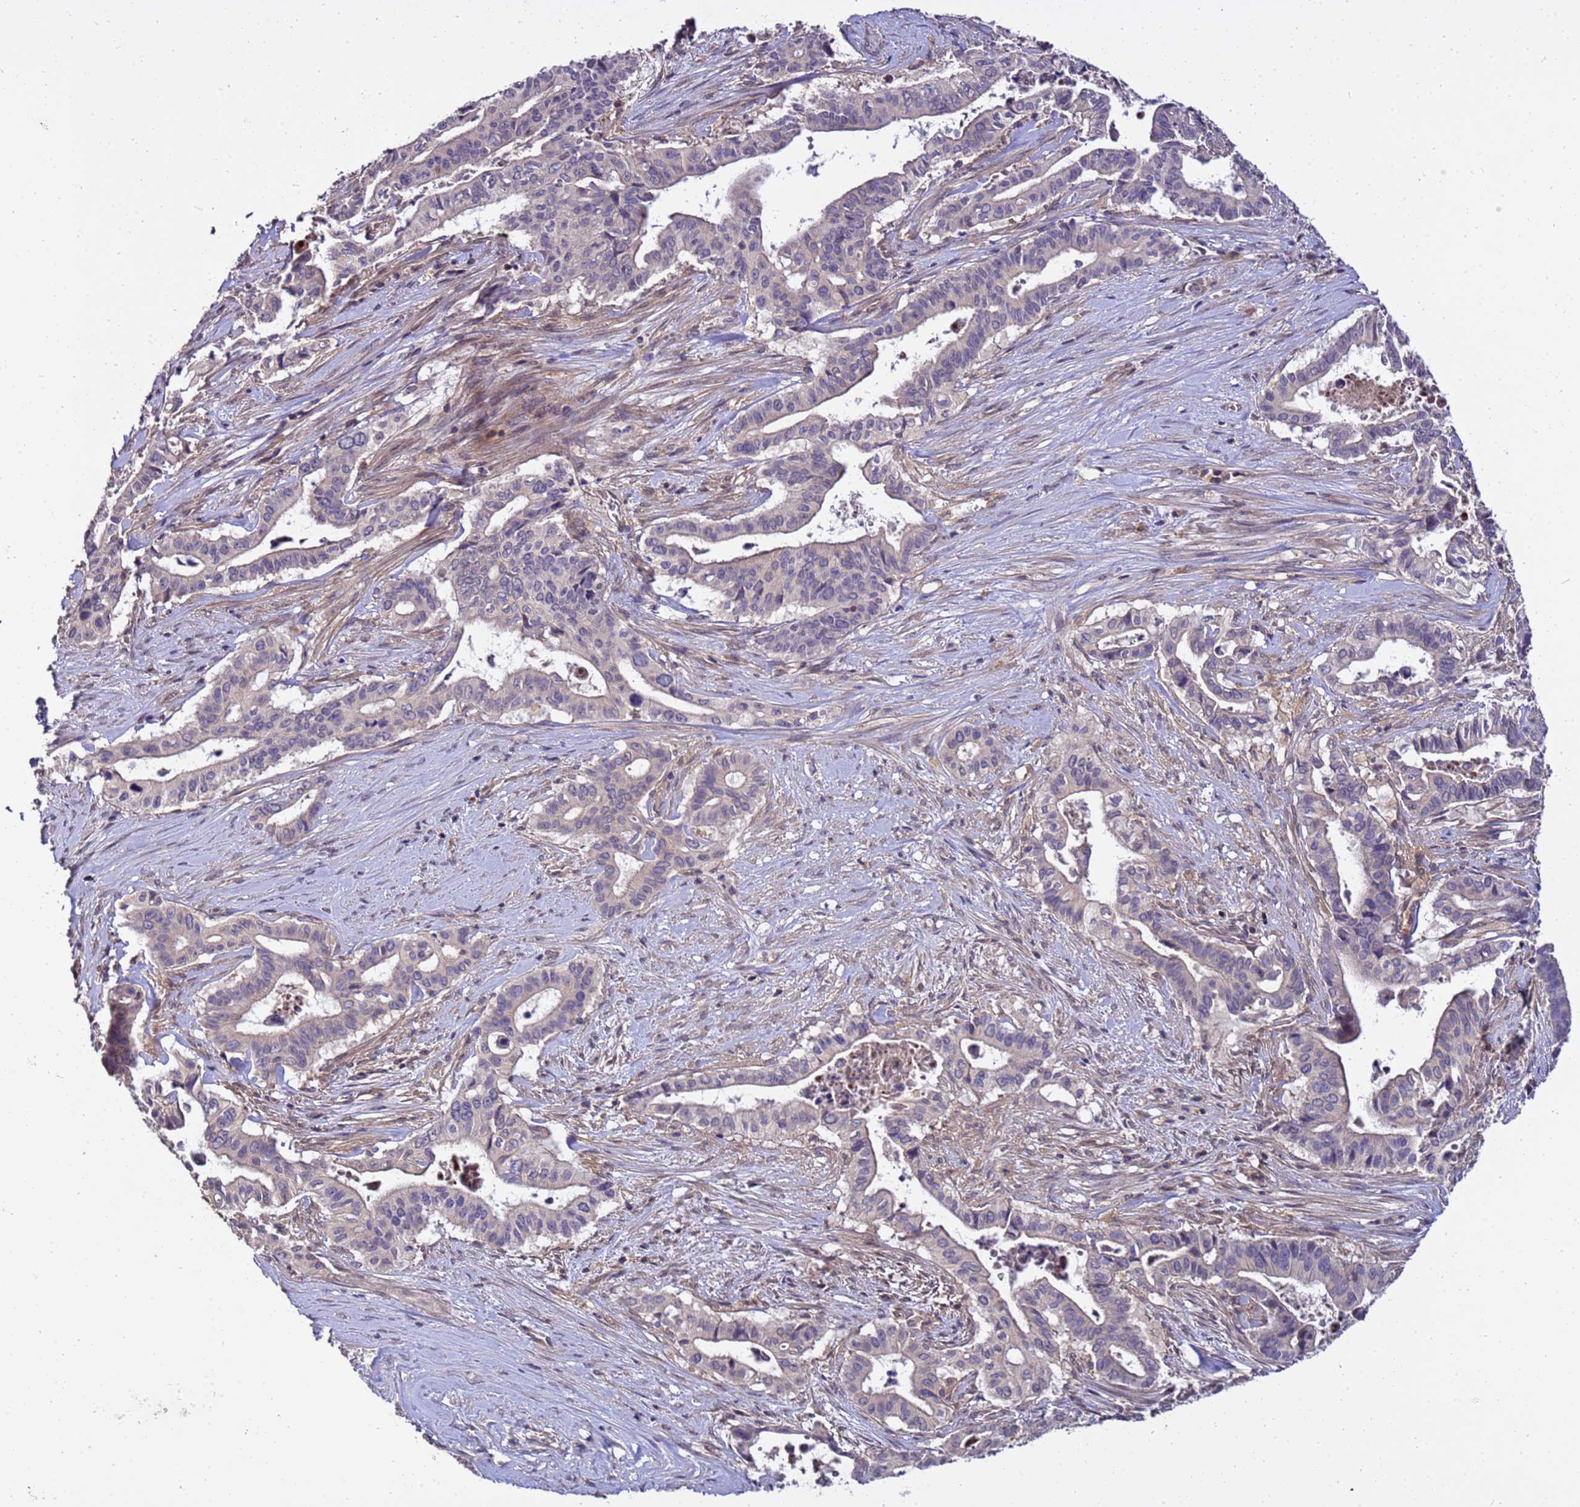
{"staining": {"intensity": "negative", "quantity": "none", "location": "none"}, "tissue": "pancreatic cancer", "cell_type": "Tumor cells", "image_type": "cancer", "snomed": [{"axis": "morphology", "description": "Adenocarcinoma, NOS"}, {"axis": "topography", "description": "Pancreas"}], "caption": "This micrograph is of adenocarcinoma (pancreatic) stained with immunohistochemistry to label a protein in brown with the nuclei are counter-stained blue. There is no staining in tumor cells.", "gene": "GSPT2", "patient": {"sex": "female", "age": 77}}